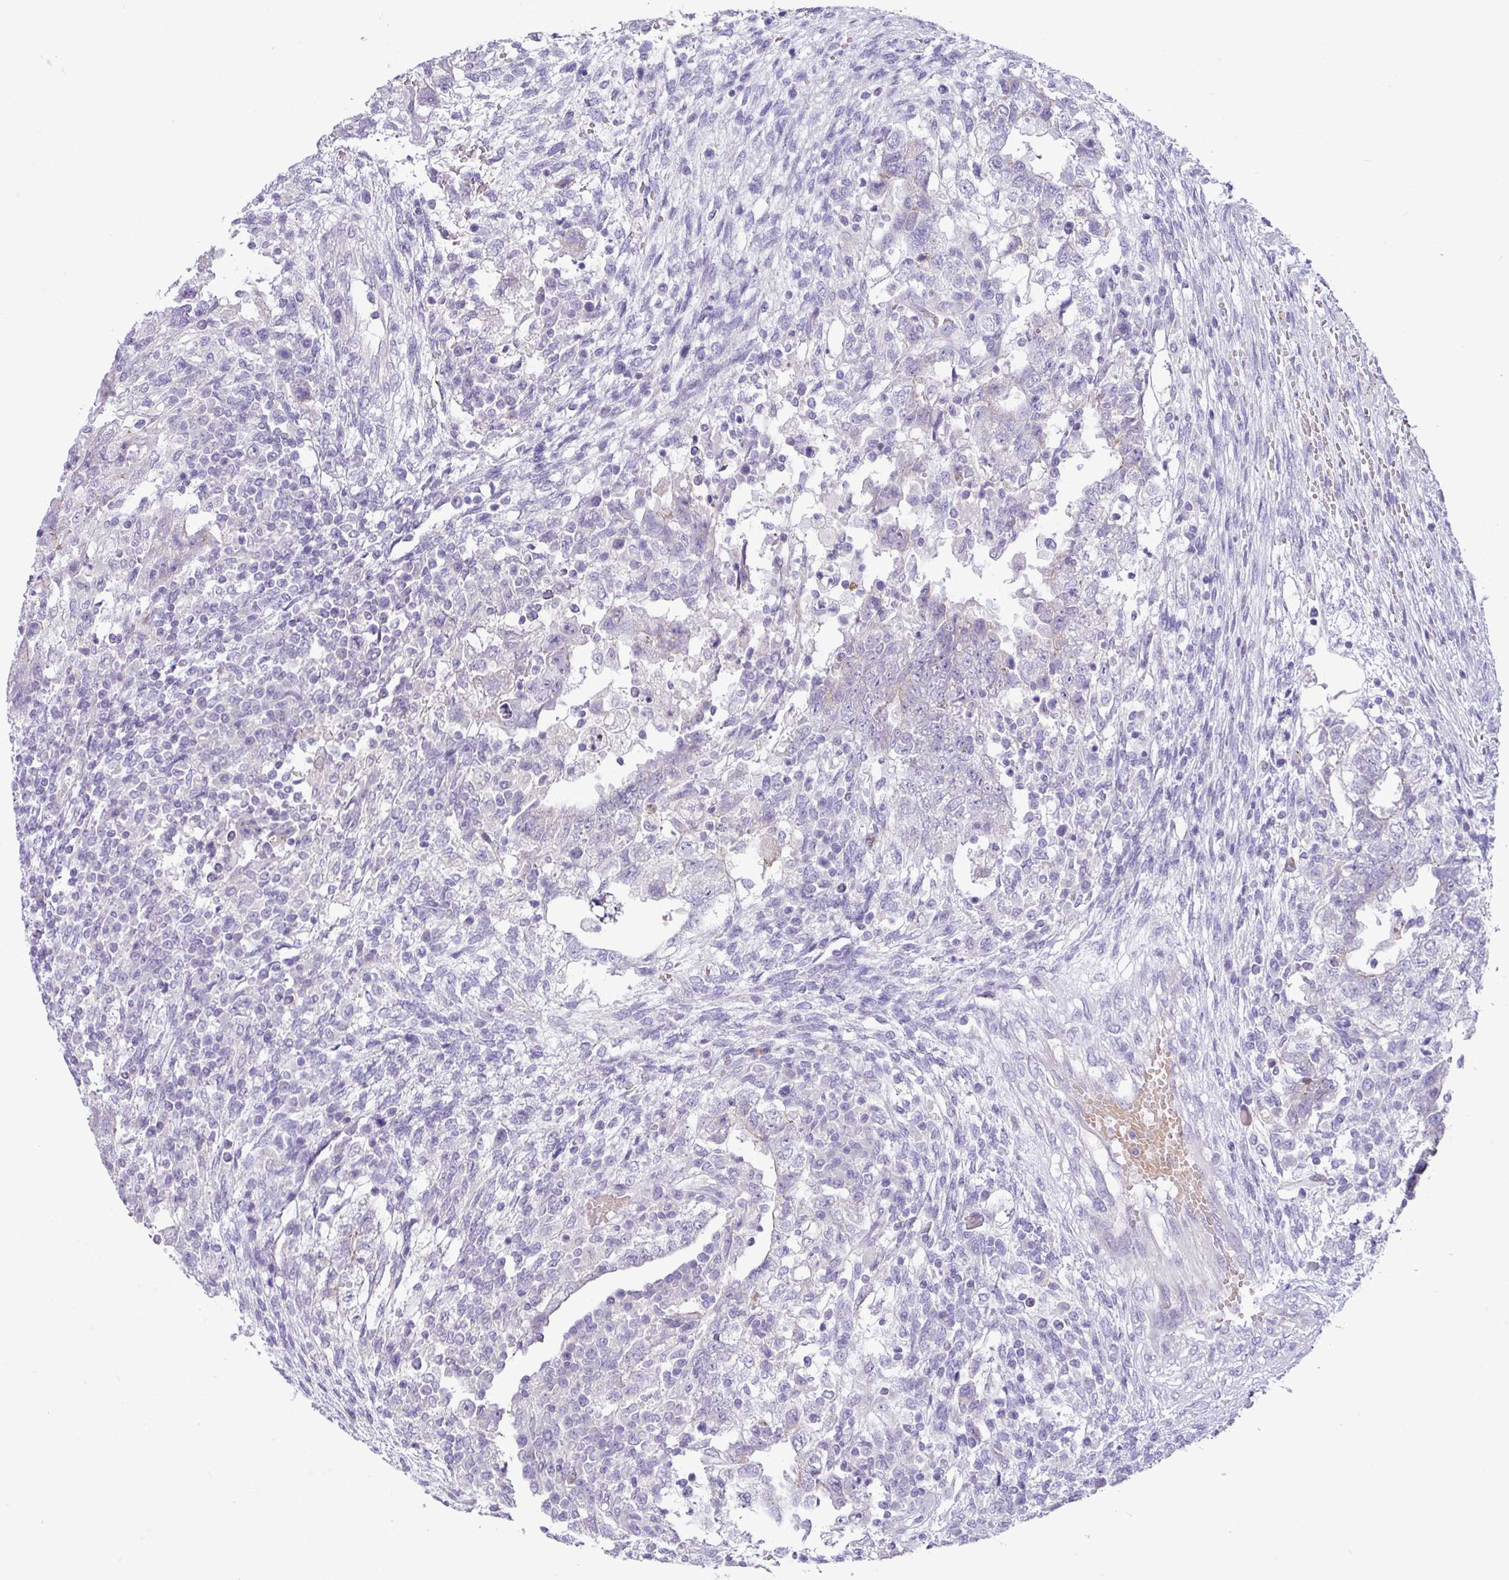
{"staining": {"intensity": "negative", "quantity": "none", "location": "none"}, "tissue": "testis cancer", "cell_type": "Tumor cells", "image_type": "cancer", "snomed": [{"axis": "morphology", "description": "Carcinoma, Embryonal, NOS"}, {"axis": "topography", "description": "Testis"}], "caption": "Testis cancer stained for a protein using immunohistochemistry (IHC) reveals no expression tumor cells.", "gene": "ACAP3", "patient": {"sex": "male", "age": 26}}